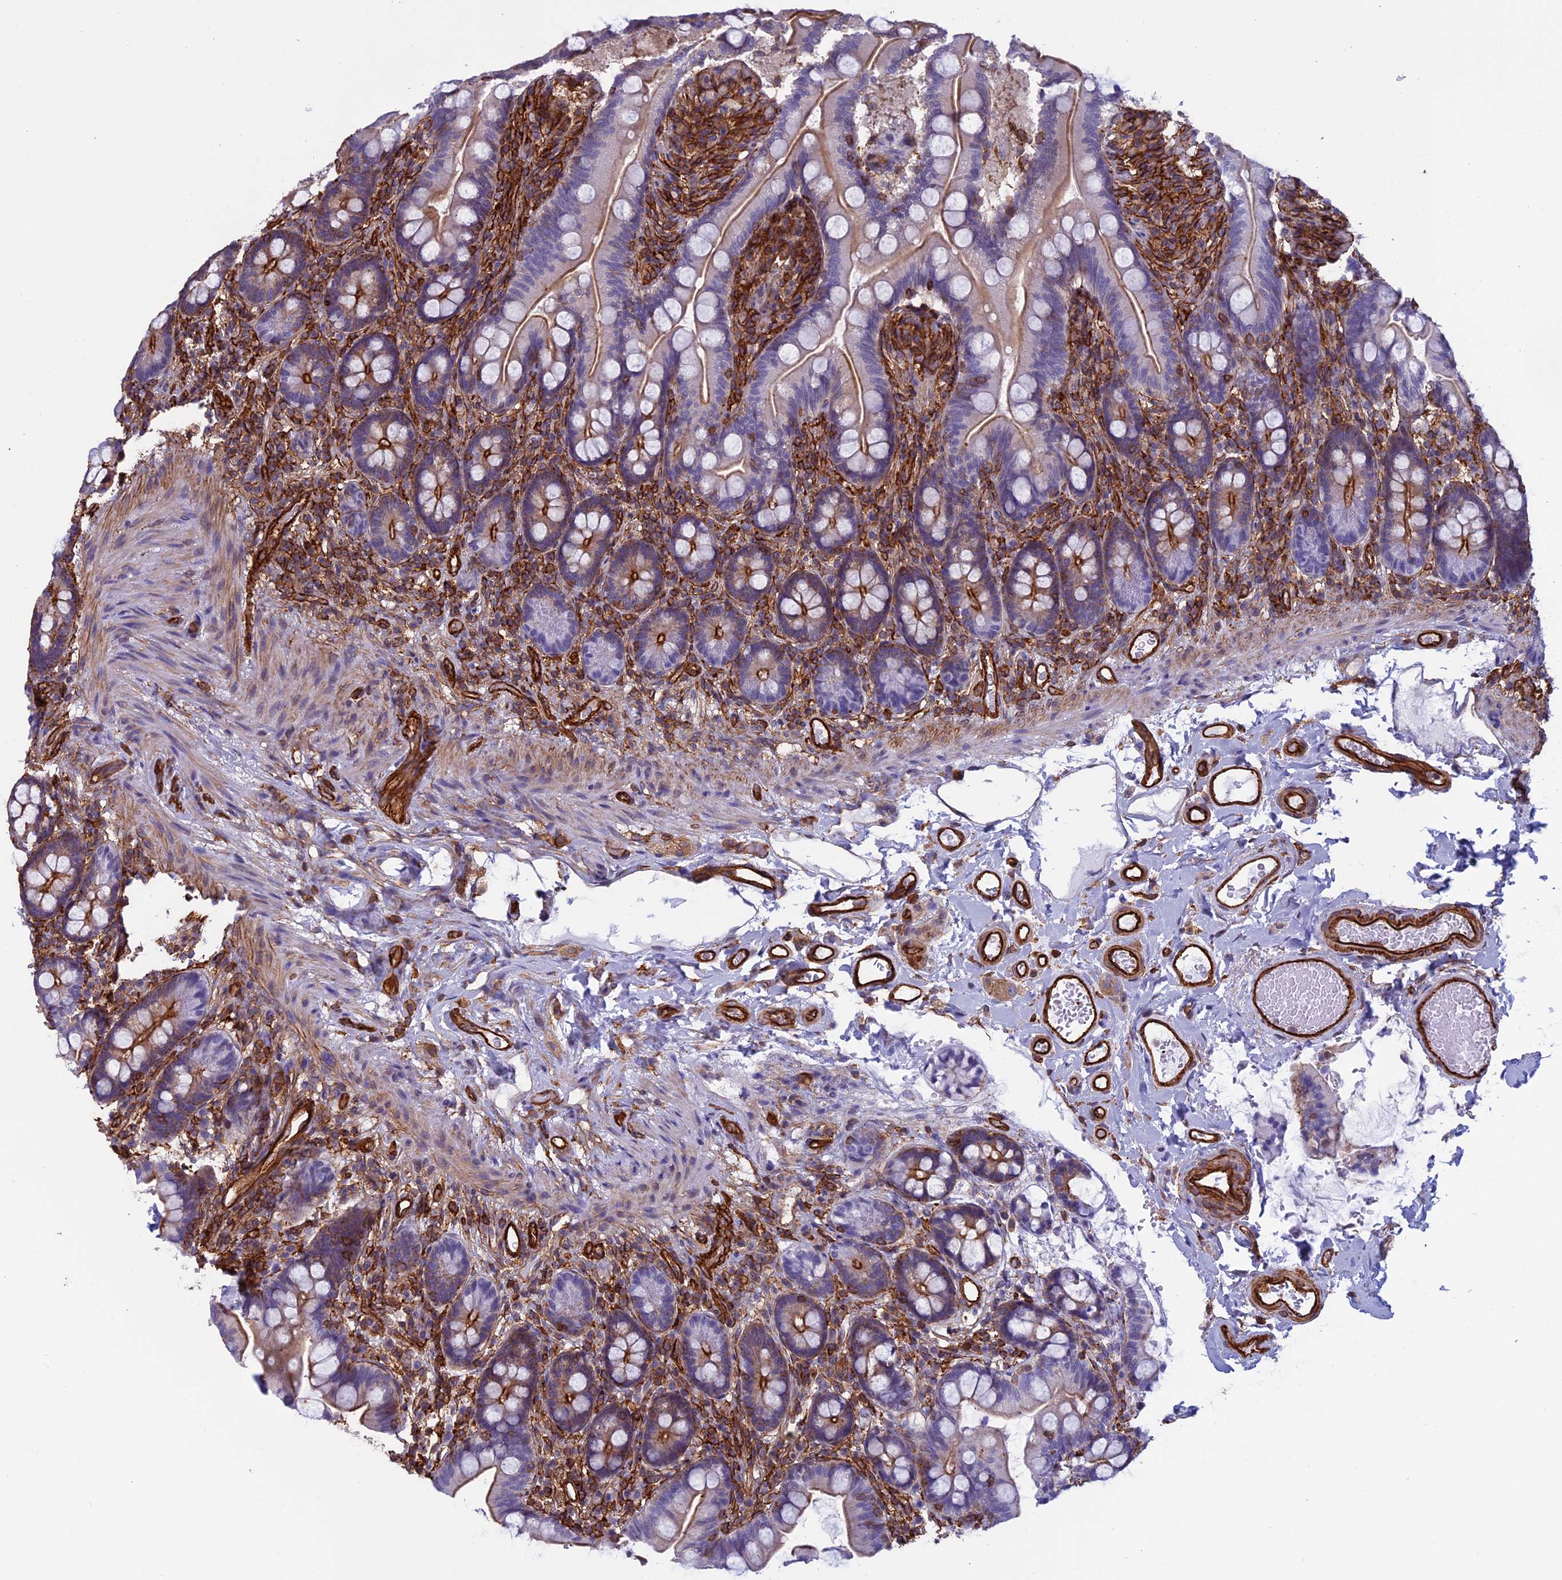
{"staining": {"intensity": "moderate", "quantity": "25%-75%", "location": "cytoplasmic/membranous"}, "tissue": "small intestine", "cell_type": "Glandular cells", "image_type": "normal", "snomed": [{"axis": "morphology", "description": "Normal tissue, NOS"}, {"axis": "topography", "description": "Small intestine"}], "caption": "A histopathology image of human small intestine stained for a protein exhibits moderate cytoplasmic/membranous brown staining in glandular cells. (brown staining indicates protein expression, while blue staining denotes nuclei).", "gene": "ANGPTL2", "patient": {"sex": "female", "age": 64}}